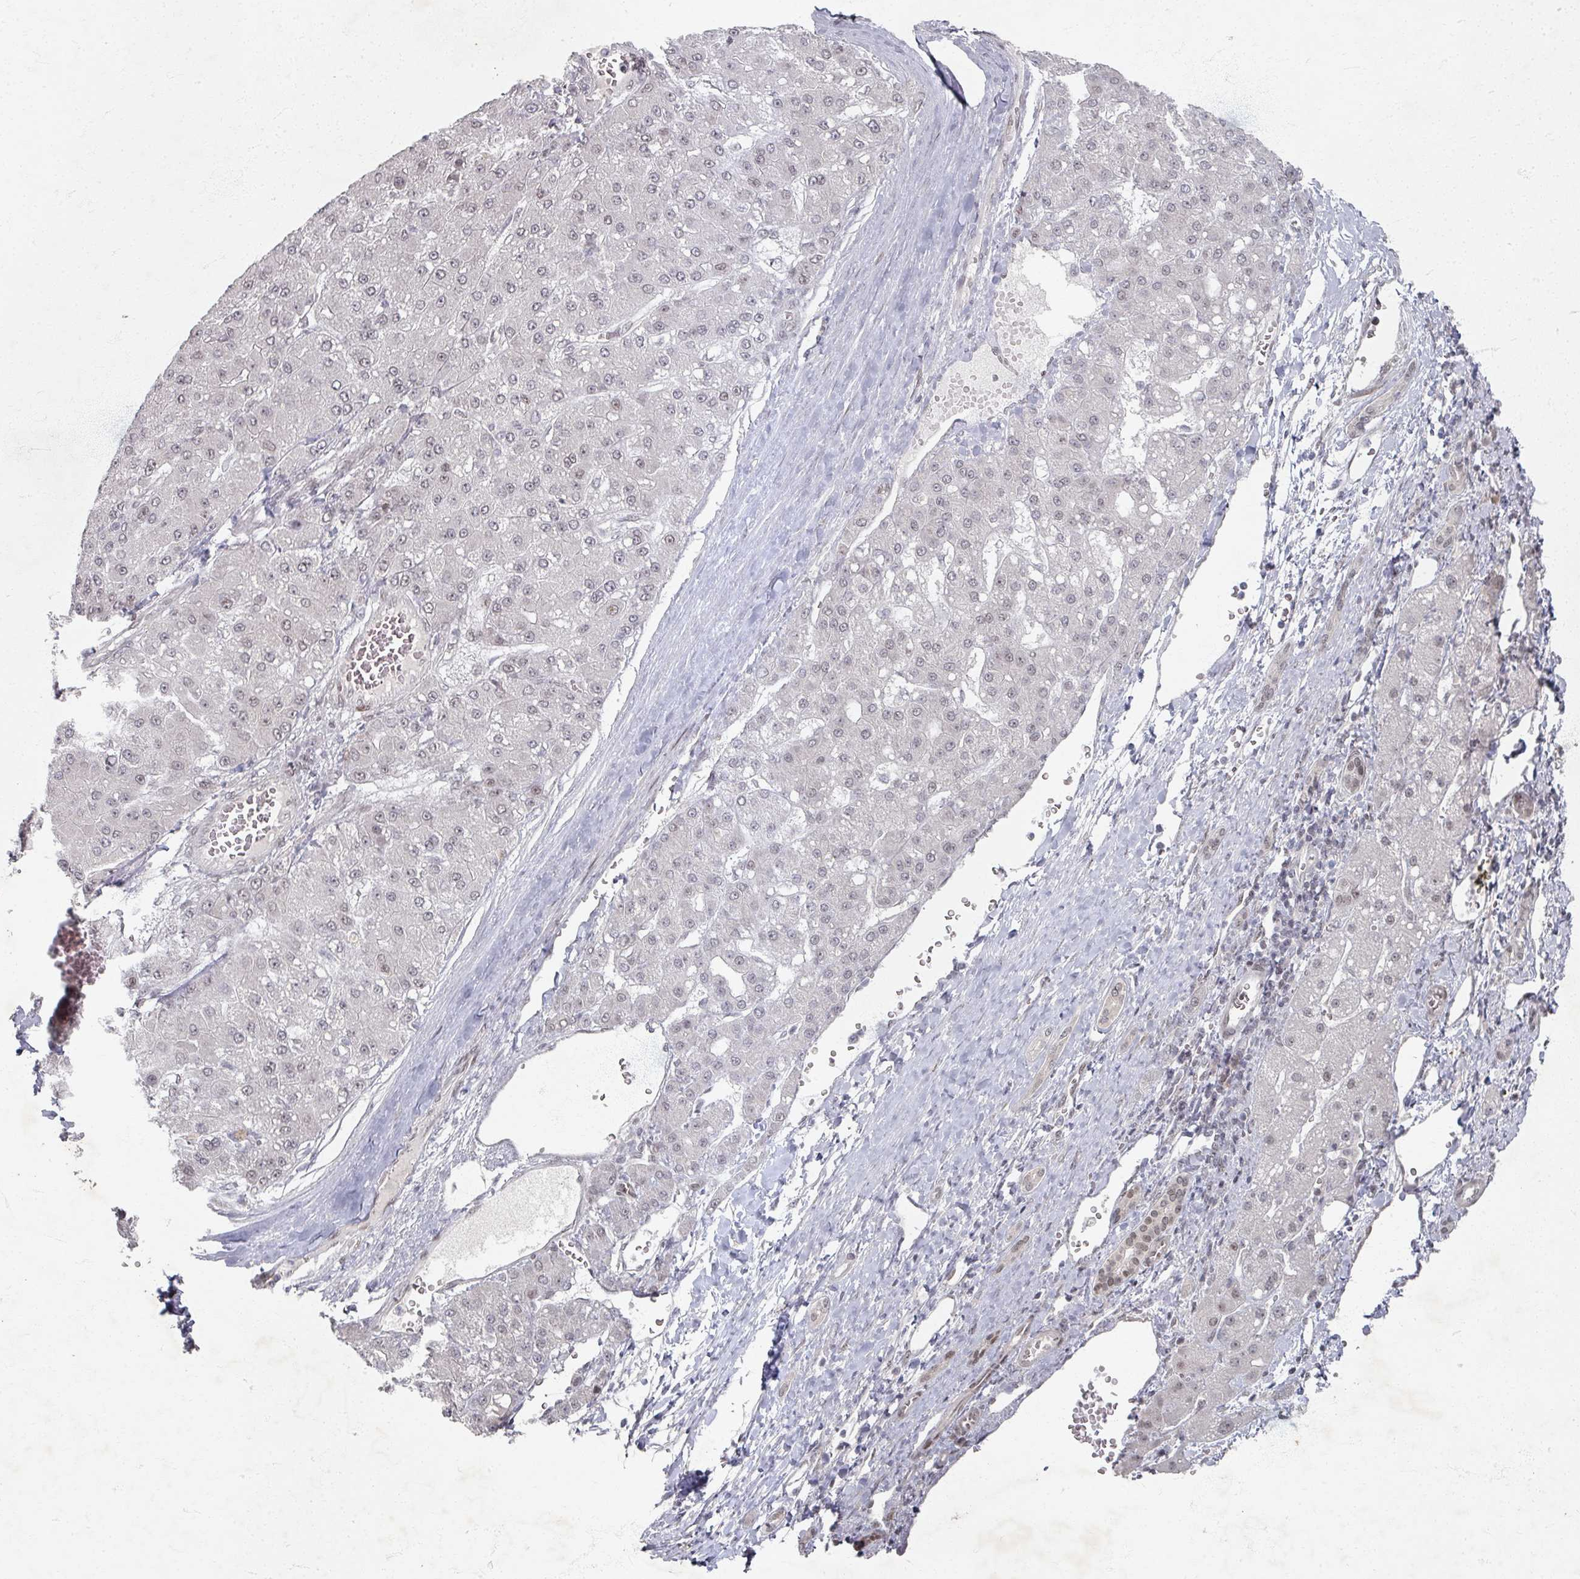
{"staining": {"intensity": "moderate", "quantity": "25%-75%", "location": "nuclear"}, "tissue": "liver cancer", "cell_type": "Tumor cells", "image_type": "cancer", "snomed": [{"axis": "morphology", "description": "Carcinoma, Hepatocellular, NOS"}, {"axis": "topography", "description": "Liver"}], "caption": "A micrograph showing moderate nuclear positivity in about 25%-75% of tumor cells in hepatocellular carcinoma (liver), as visualized by brown immunohistochemical staining.", "gene": "PSKH1", "patient": {"sex": "male", "age": 67}}